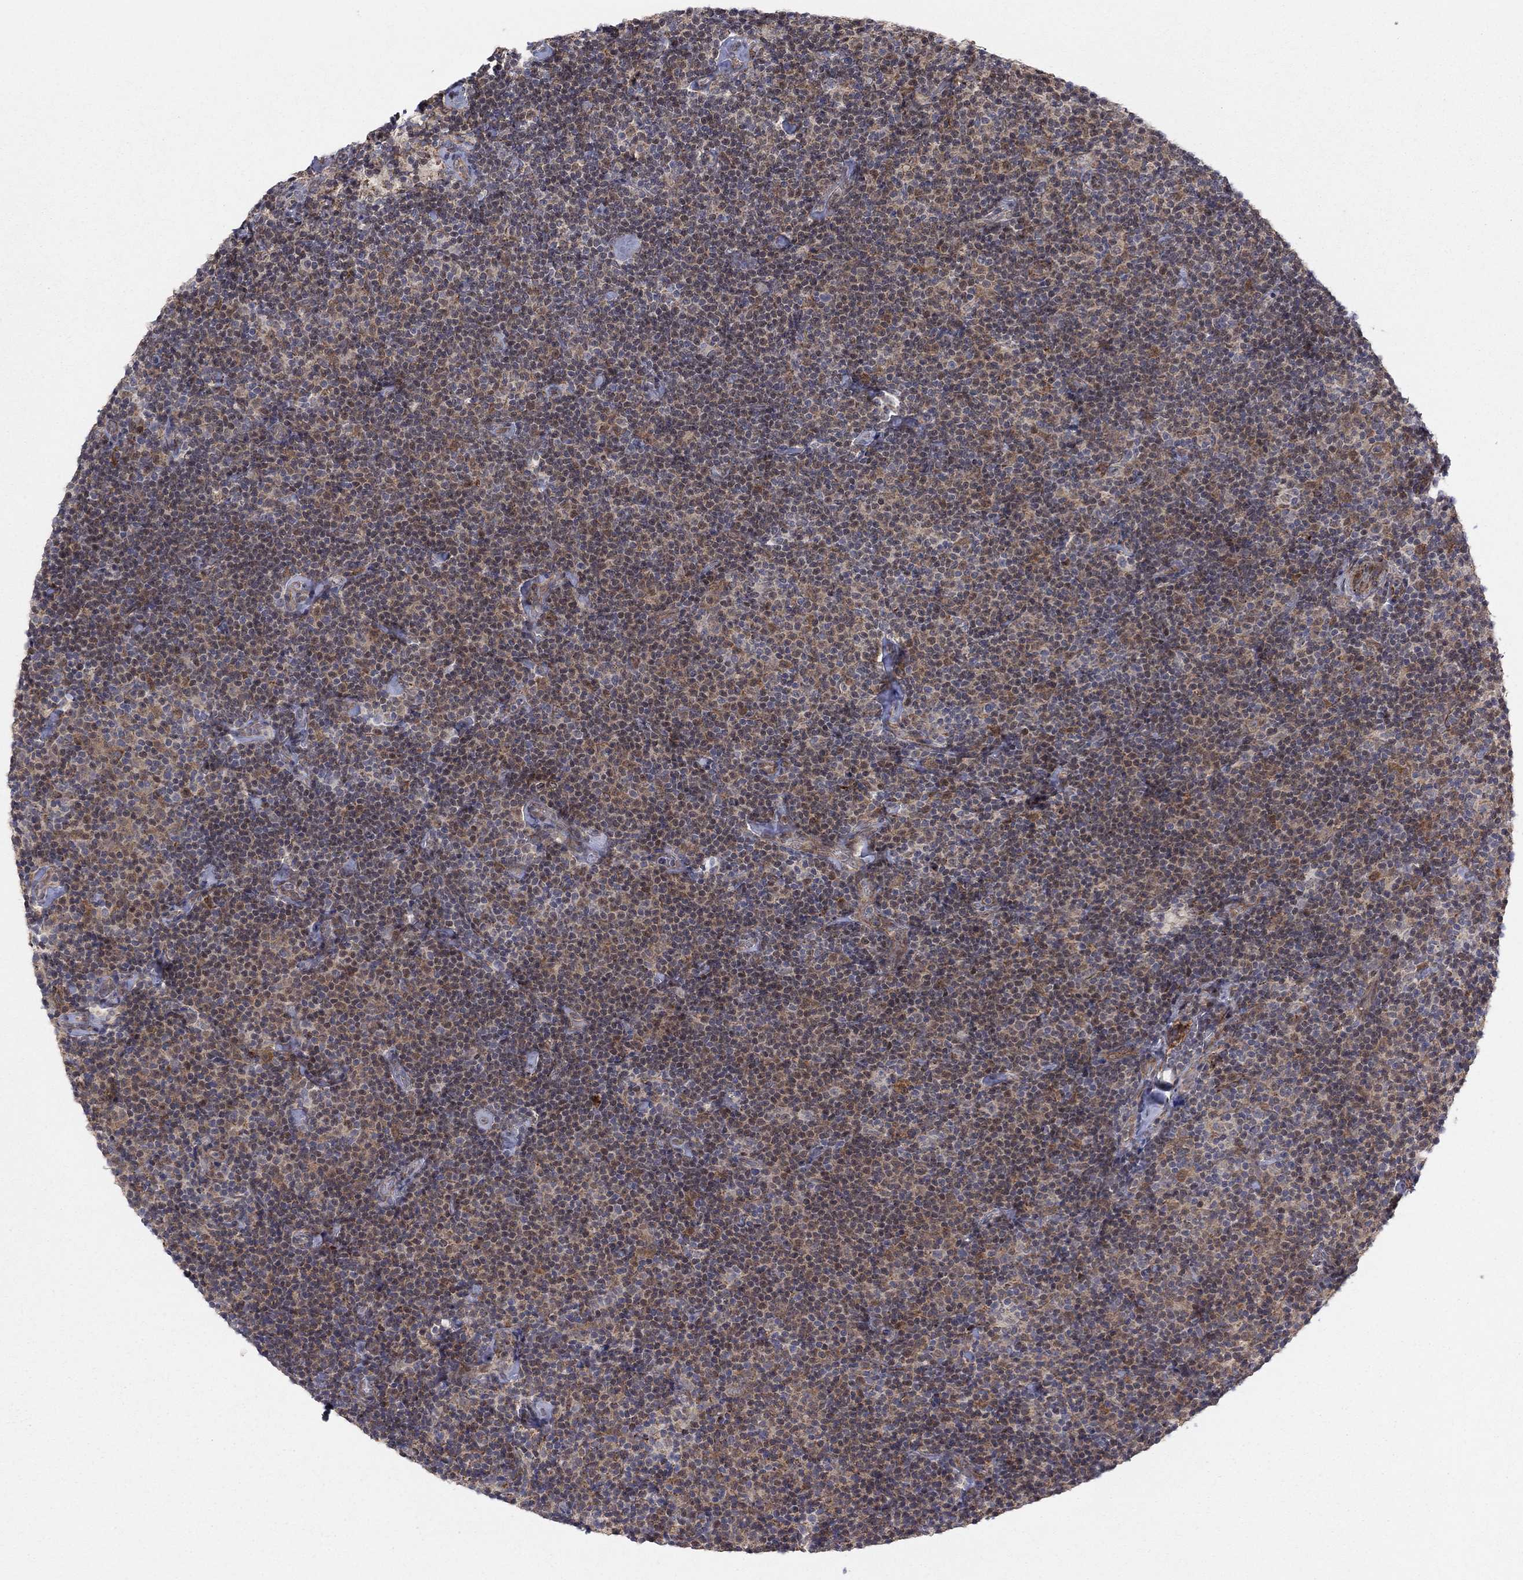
{"staining": {"intensity": "moderate", "quantity": ">75%", "location": "cytoplasmic/membranous"}, "tissue": "lymphoma", "cell_type": "Tumor cells", "image_type": "cancer", "snomed": [{"axis": "morphology", "description": "Malignant lymphoma, non-Hodgkin's type, Low grade"}, {"axis": "topography", "description": "Lymph node"}], "caption": "Protein expression analysis of malignant lymphoma, non-Hodgkin's type (low-grade) displays moderate cytoplasmic/membranous expression in approximately >75% of tumor cells.", "gene": "ZNF395", "patient": {"sex": "male", "age": 81}}